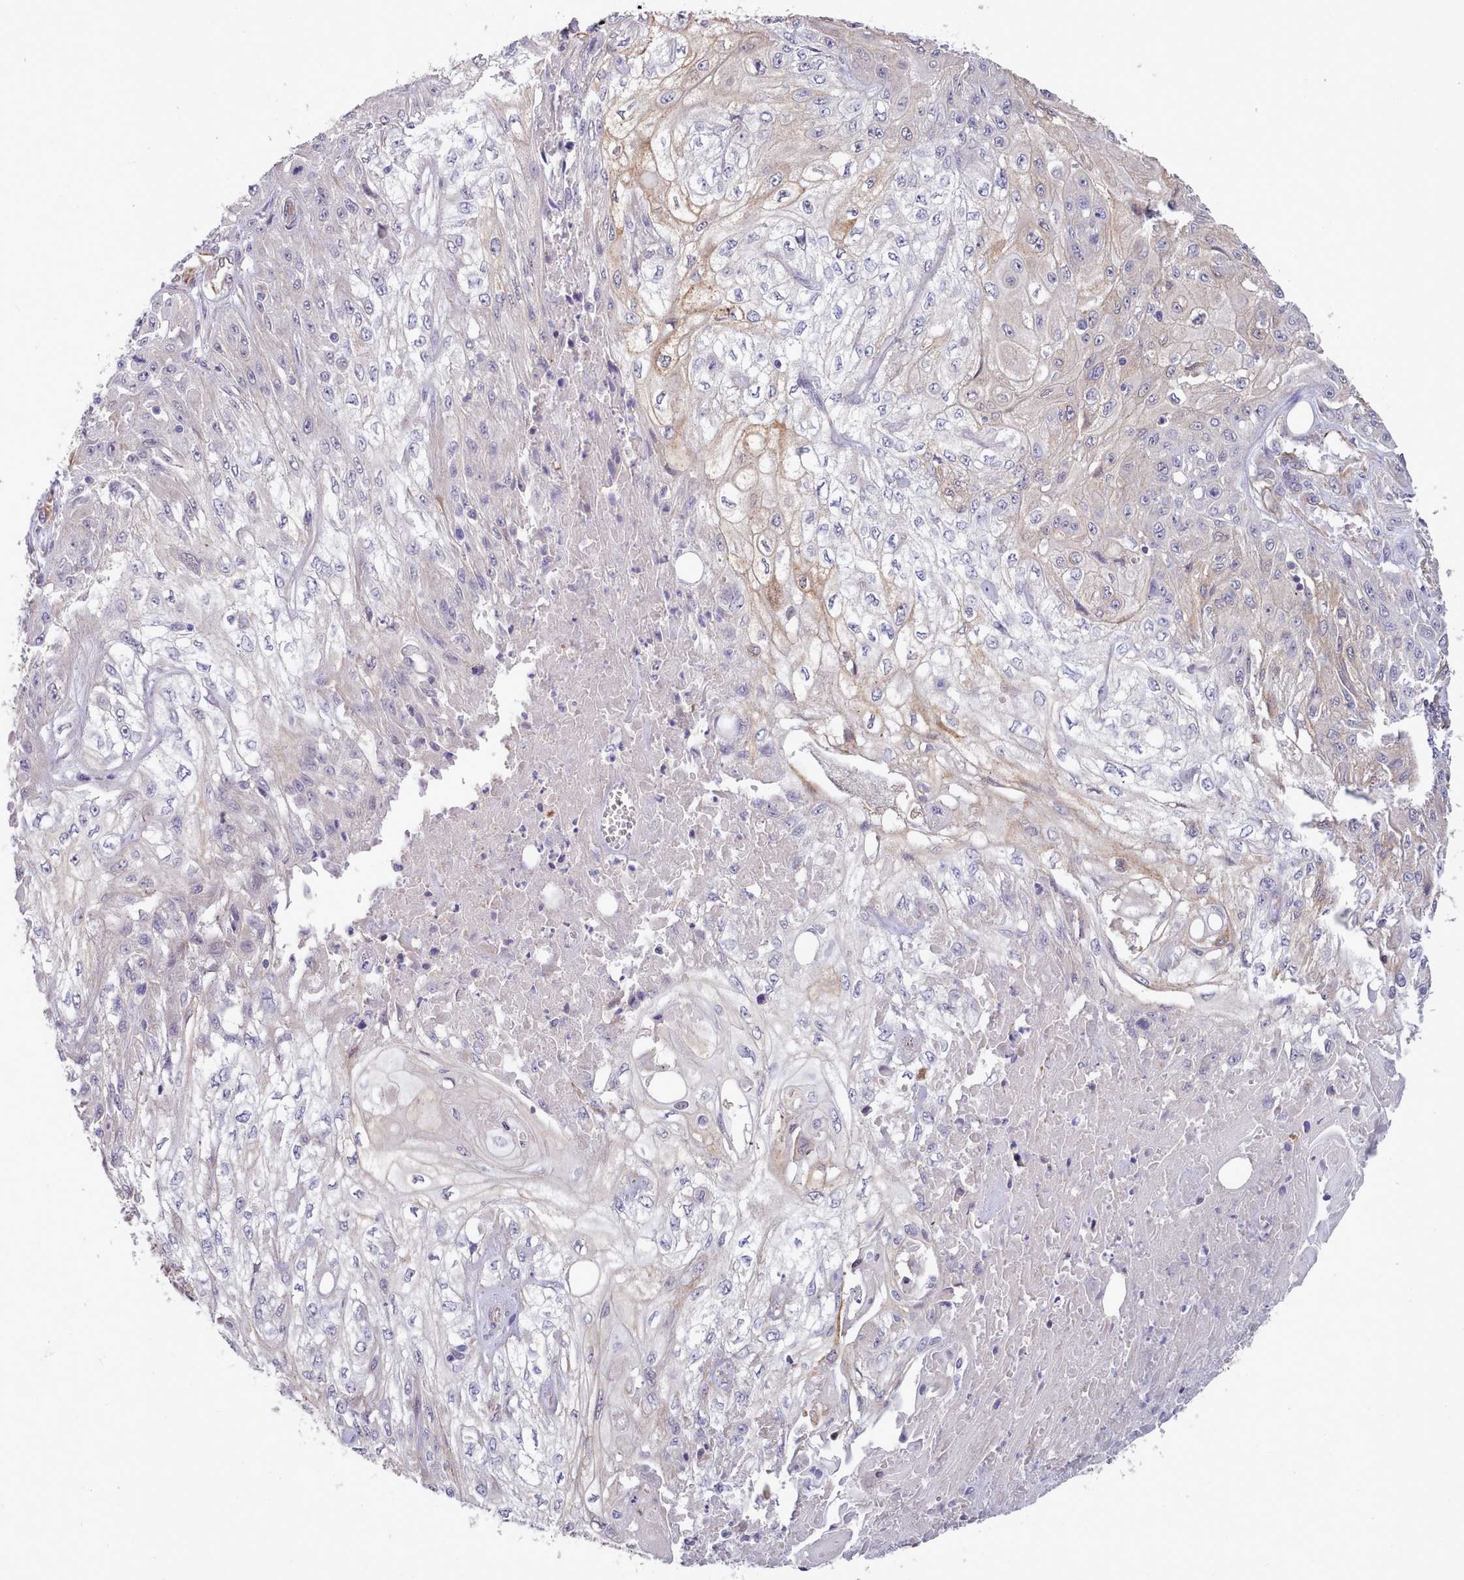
{"staining": {"intensity": "negative", "quantity": "none", "location": "none"}, "tissue": "skin cancer", "cell_type": "Tumor cells", "image_type": "cancer", "snomed": [{"axis": "morphology", "description": "Squamous cell carcinoma, NOS"}, {"axis": "morphology", "description": "Squamous cell carcinoma, metastatic, NOS"}, {"axis": "topography", "description": "Skin"}, {"axis": "topography", "description": "Lymph node"}], "caption": "Human skin cancer (metastatic squamous cell carcinoma) stained for a protein using immunohistochemistry displays no positivity in tumor cells.", "gene": "ZC3H13", "patient": {"sex": "male", "age": 75}}